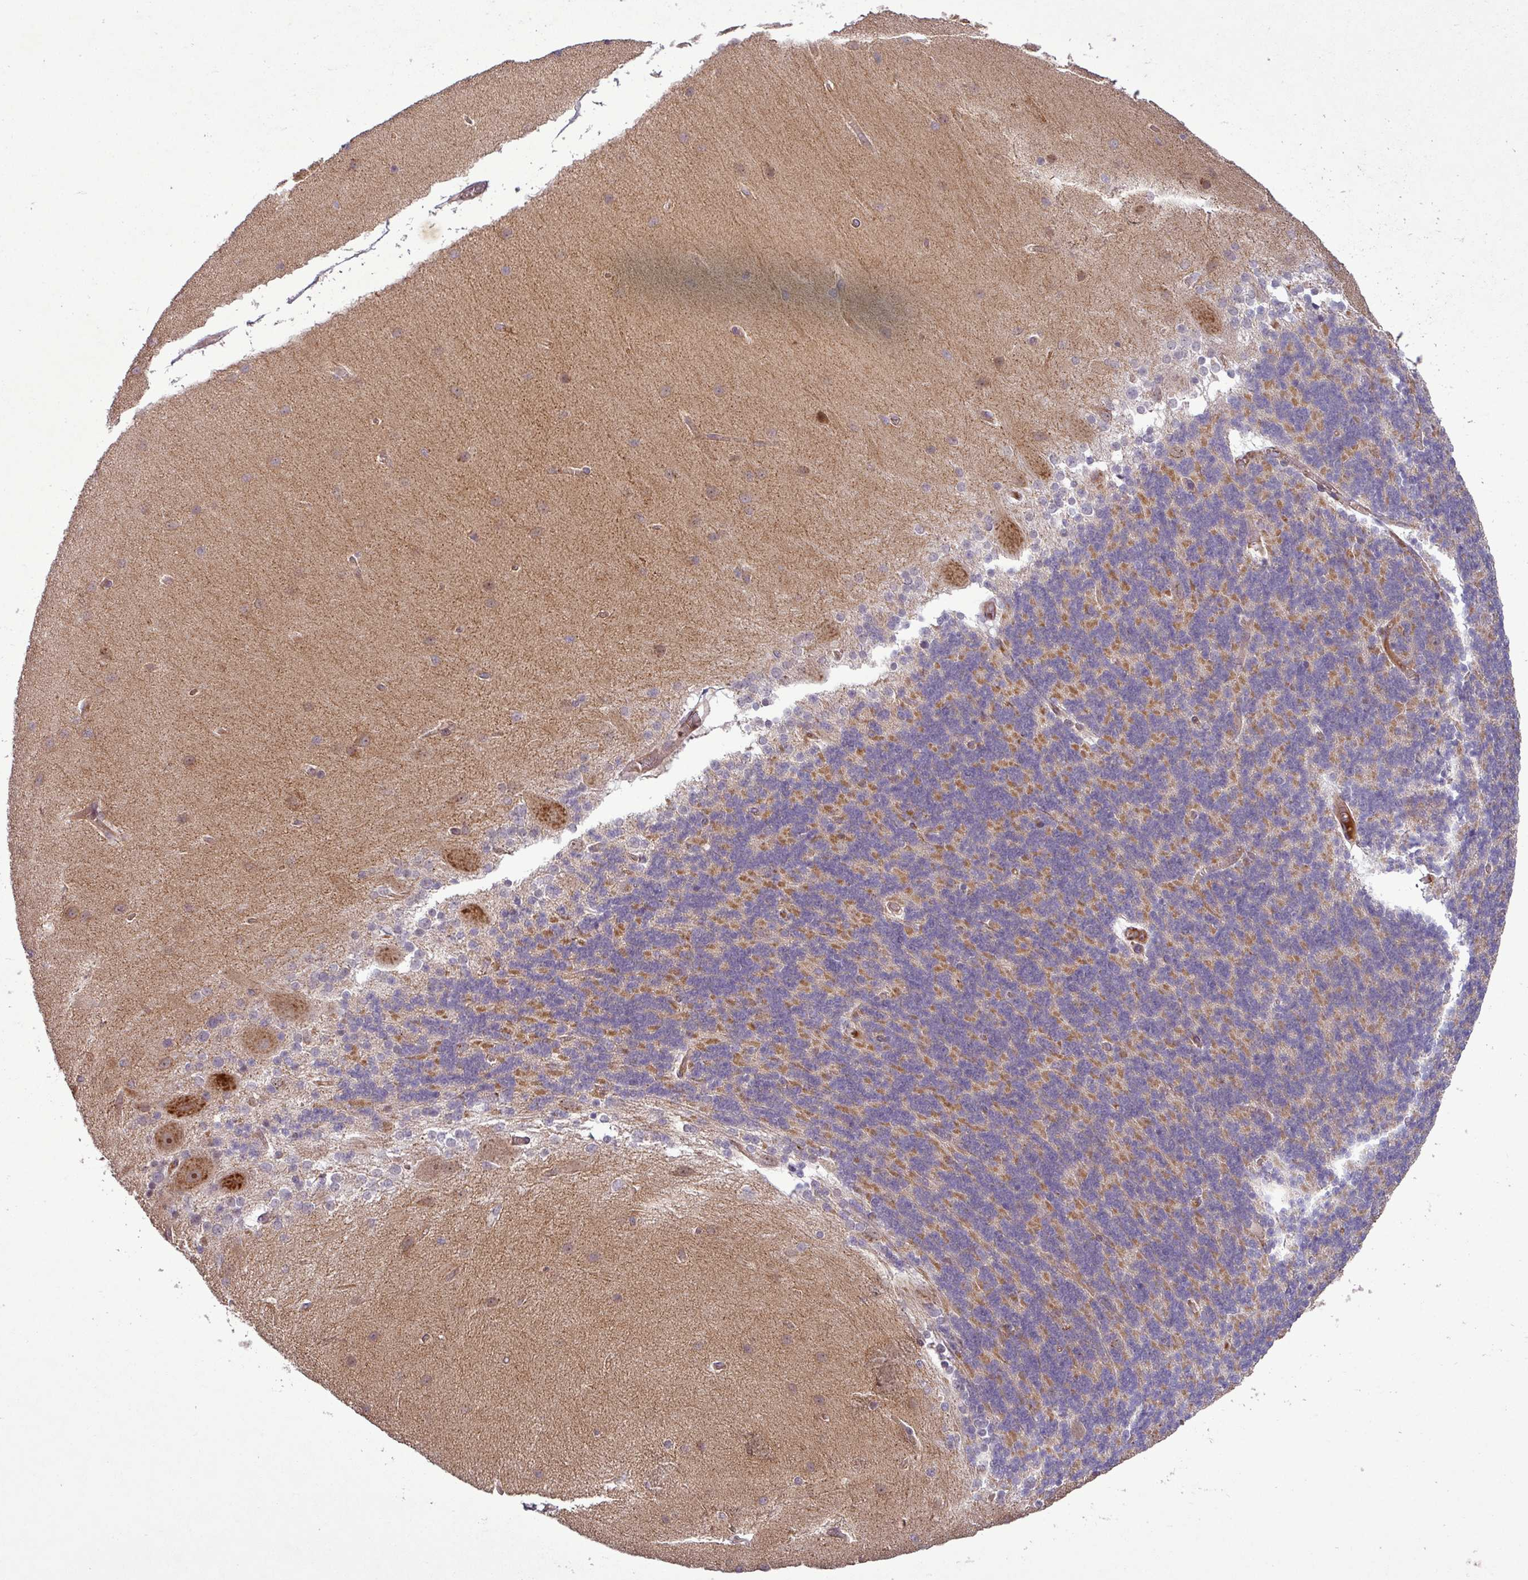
{"staining": {"intensity": "moderate", "quantity": "25%-75%", "location": "cytoplasmic/membranous"}, "tissue": "cerebellum", "cell_type": "Cells in granular layer", "image_type": "normal", "snomed": [{"axis": "morphology", "description": "Normal tissue, NOS"}, {"axis": "topography", "description": "Cerebellum"}], "caption": "Moderate cytoplasmic/membranous protein positivity is present in about 25%-75% of cells in granular layer in cerebellum. Immunohistochemistry (ihc) stains the protein in brown and the nuclei are stained blue.", "gene": "PCDH1", "patient": {"sex": "female", "age": 54}}